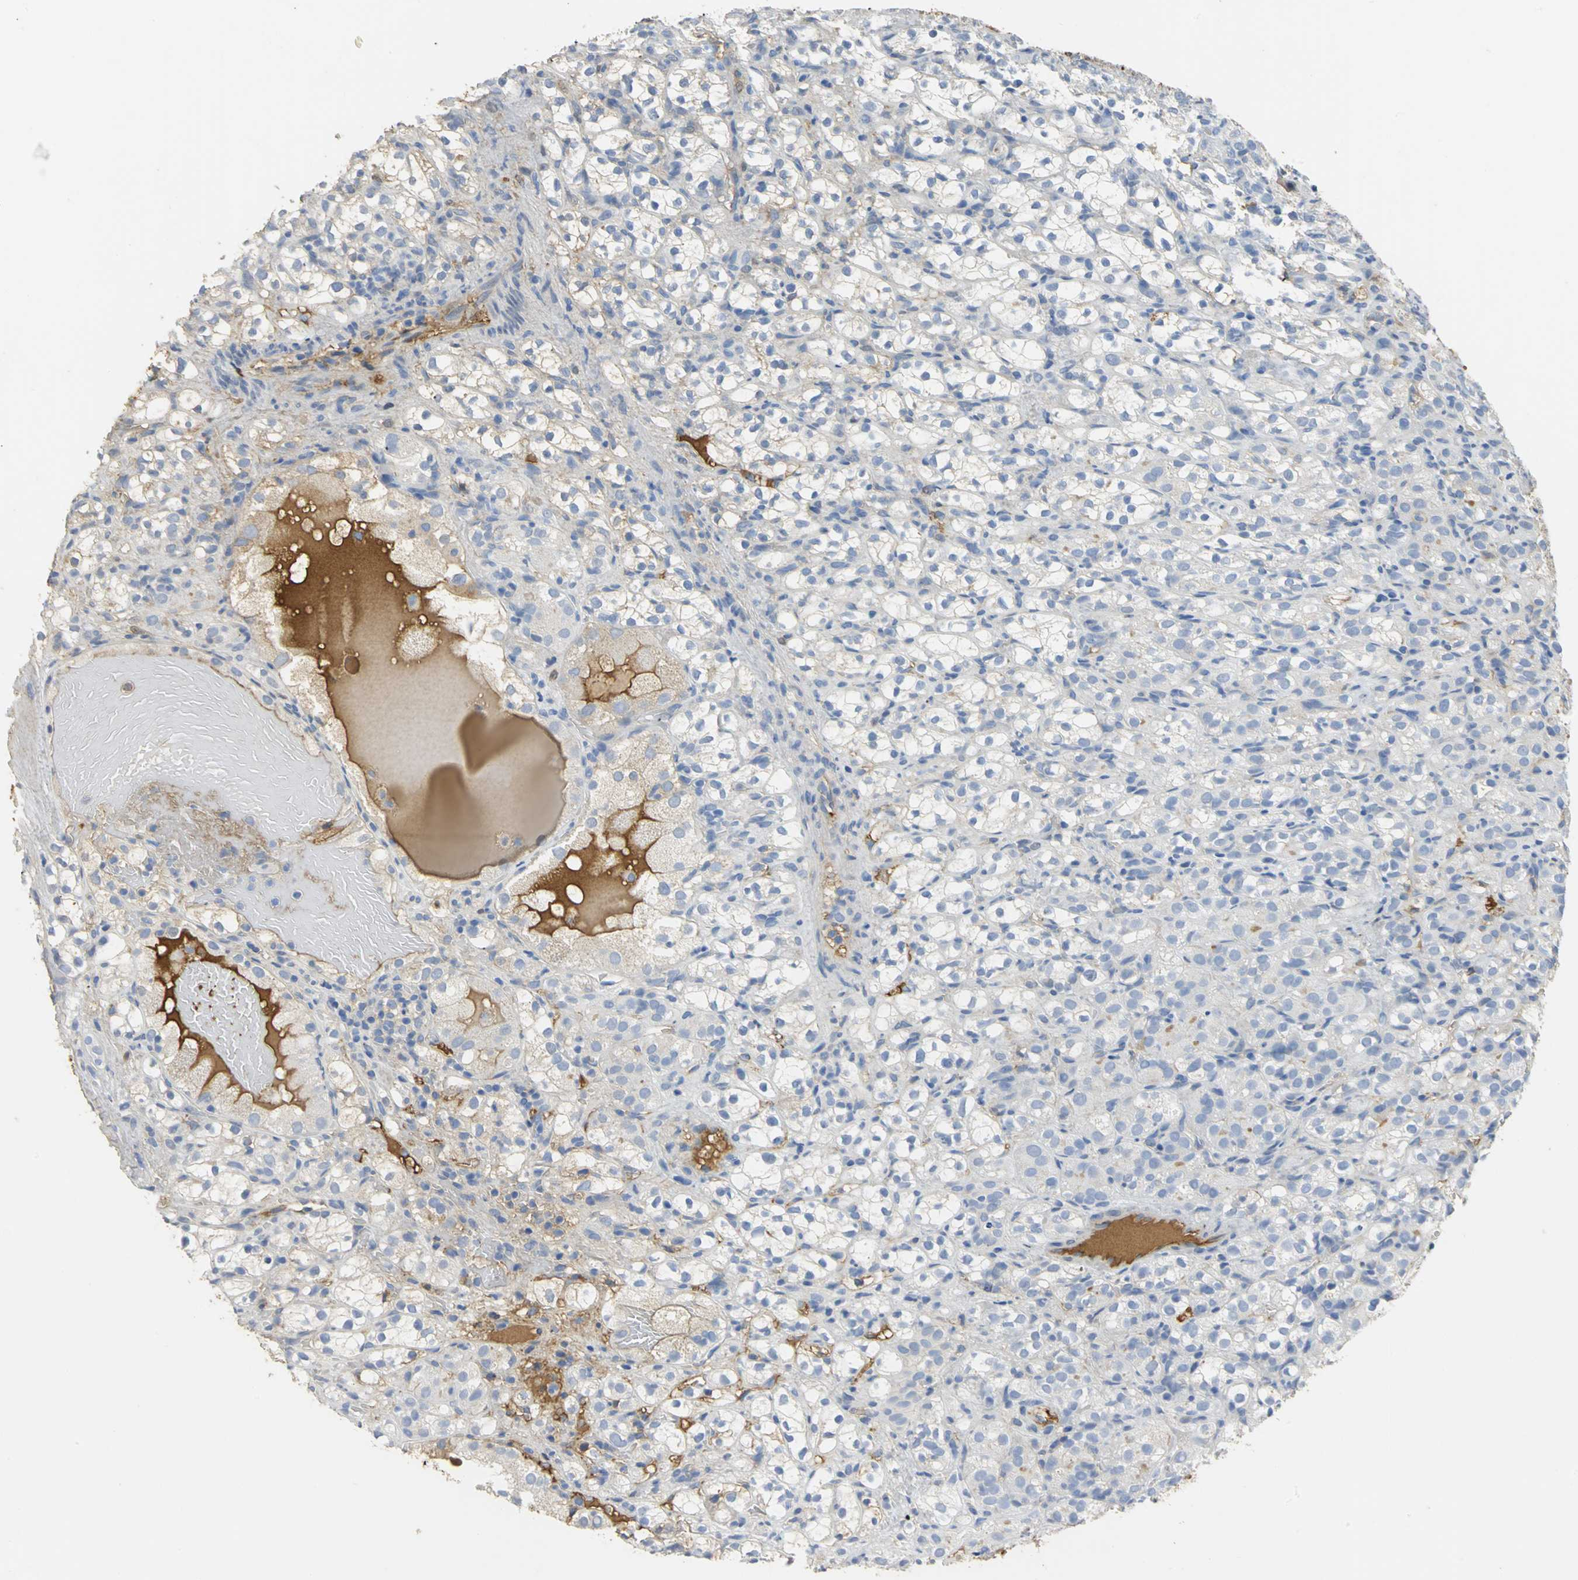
{"staining": {"intensity": "moderate", "quantity": "<25%", "location": "cytoplasmic/membranous"}, "tissue": "renal cancer", "cell_type": "Tumor cells", "image_type": "cancer", "snomed": [{"axis": "morphology", "description": "Normal tissue, NOS"}, {"axis": "morphology", "description": "Adenocarcinoma, NOS"}, {"axis": "topography", "description": "Kidney"}], "caption": "There is low levels of moderate cytoplasmic/membranous positivity in tumor cells of renal cancer, as demonstrated by immunohistochemical staining (brown color).", "gene": "GYG2", "patient": {"sex": "male", "age": 61}}